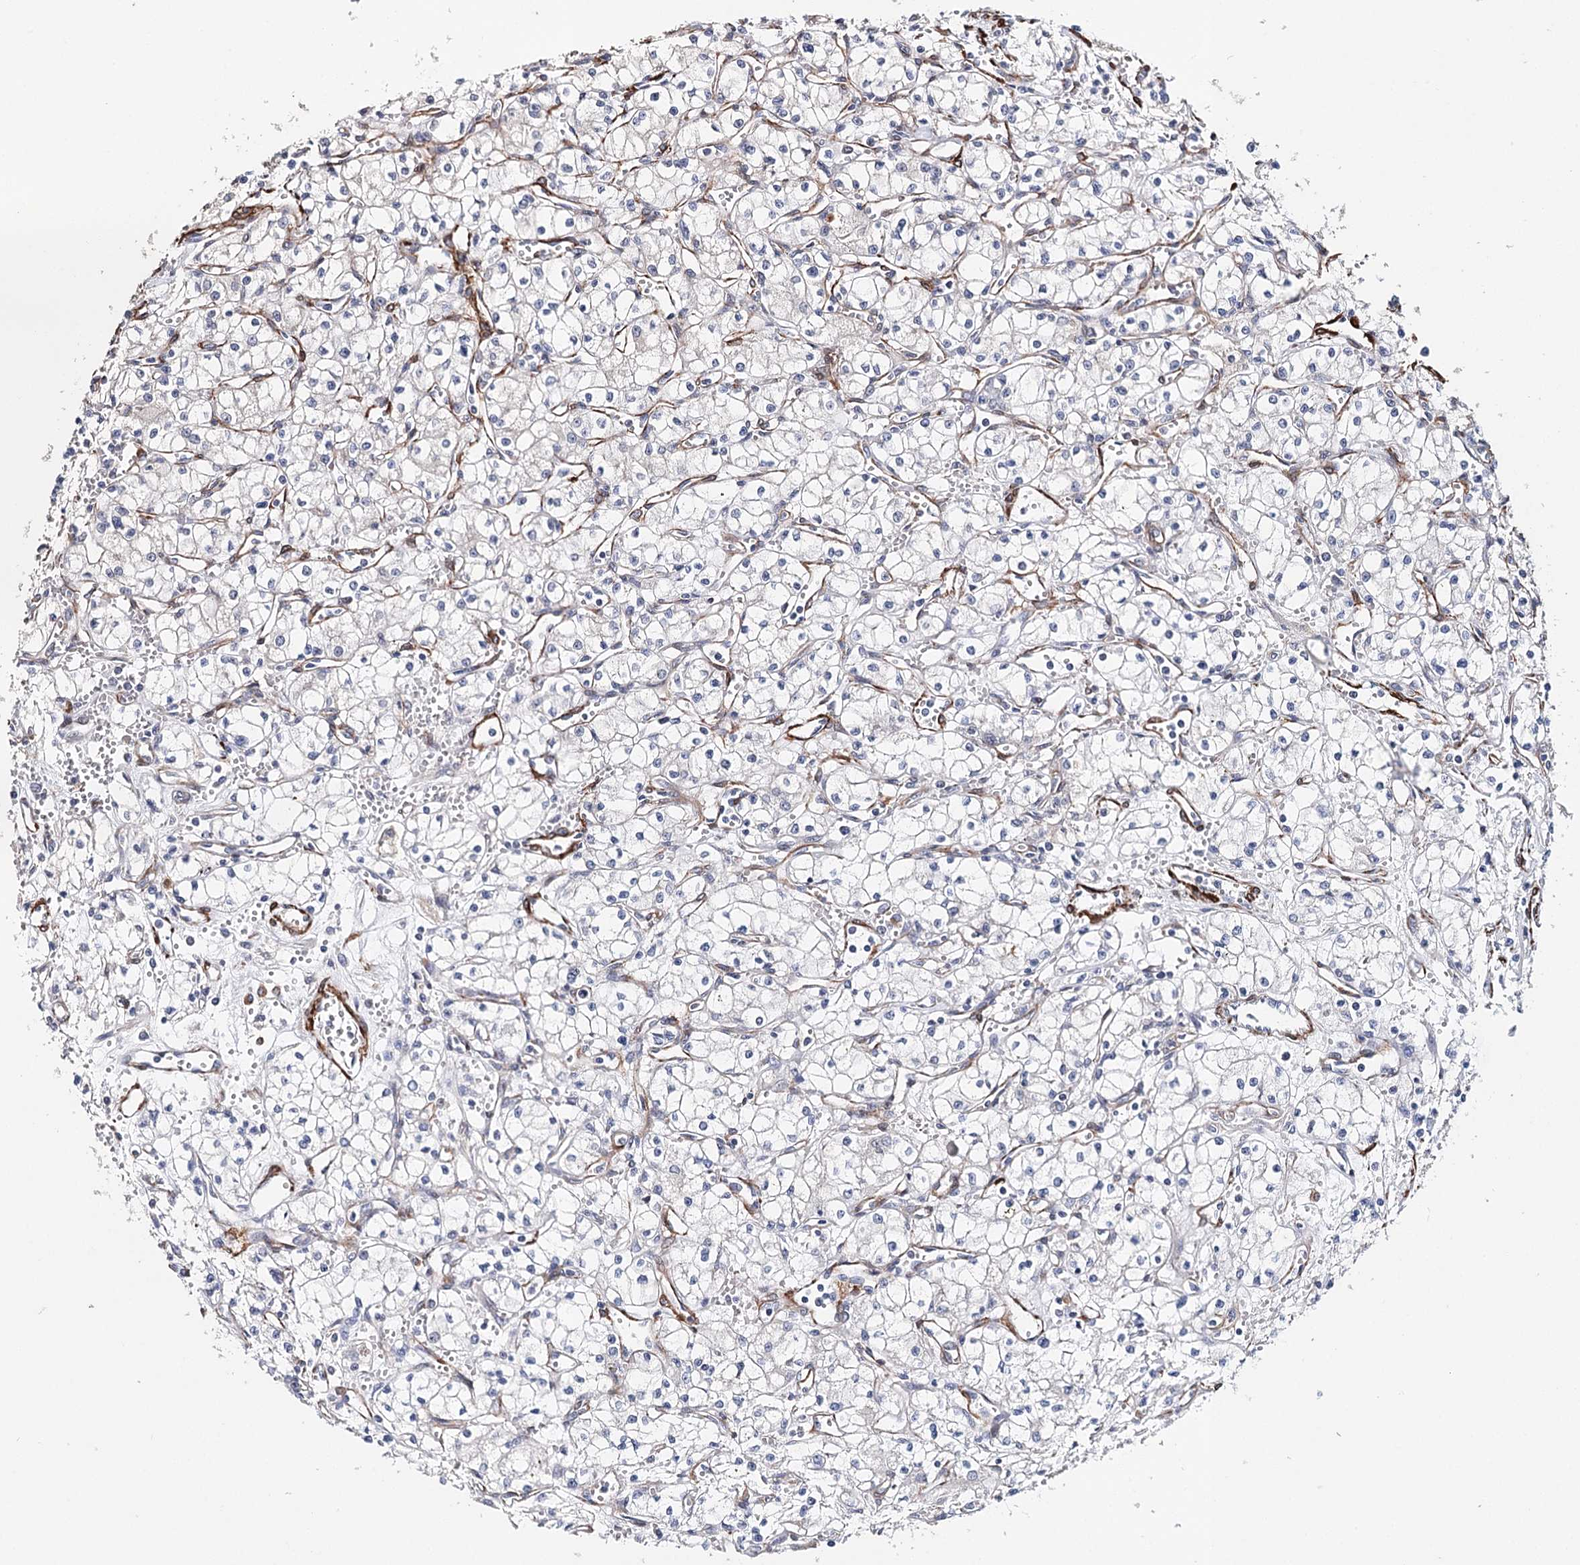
{"staining": {"intensity": "negative", "quantity": "none", "location": "none"}, "tissue": "renal cancer", "cell_type": "Tumor cells", "image_type": "cancer", "snomed": [{"axis": "morphology", "description": "Adenocarcinoma, NOS"}, {"axis": "topography", "description": "Kidney"}], "caption": "This is a micrograph of immunohistochemistry (IHC) staining of adenocarcinoma (renal), which shows no staining in tumor cells.", "gene": "CFAP46", "patient": {"sex": "male", "age": 59}}